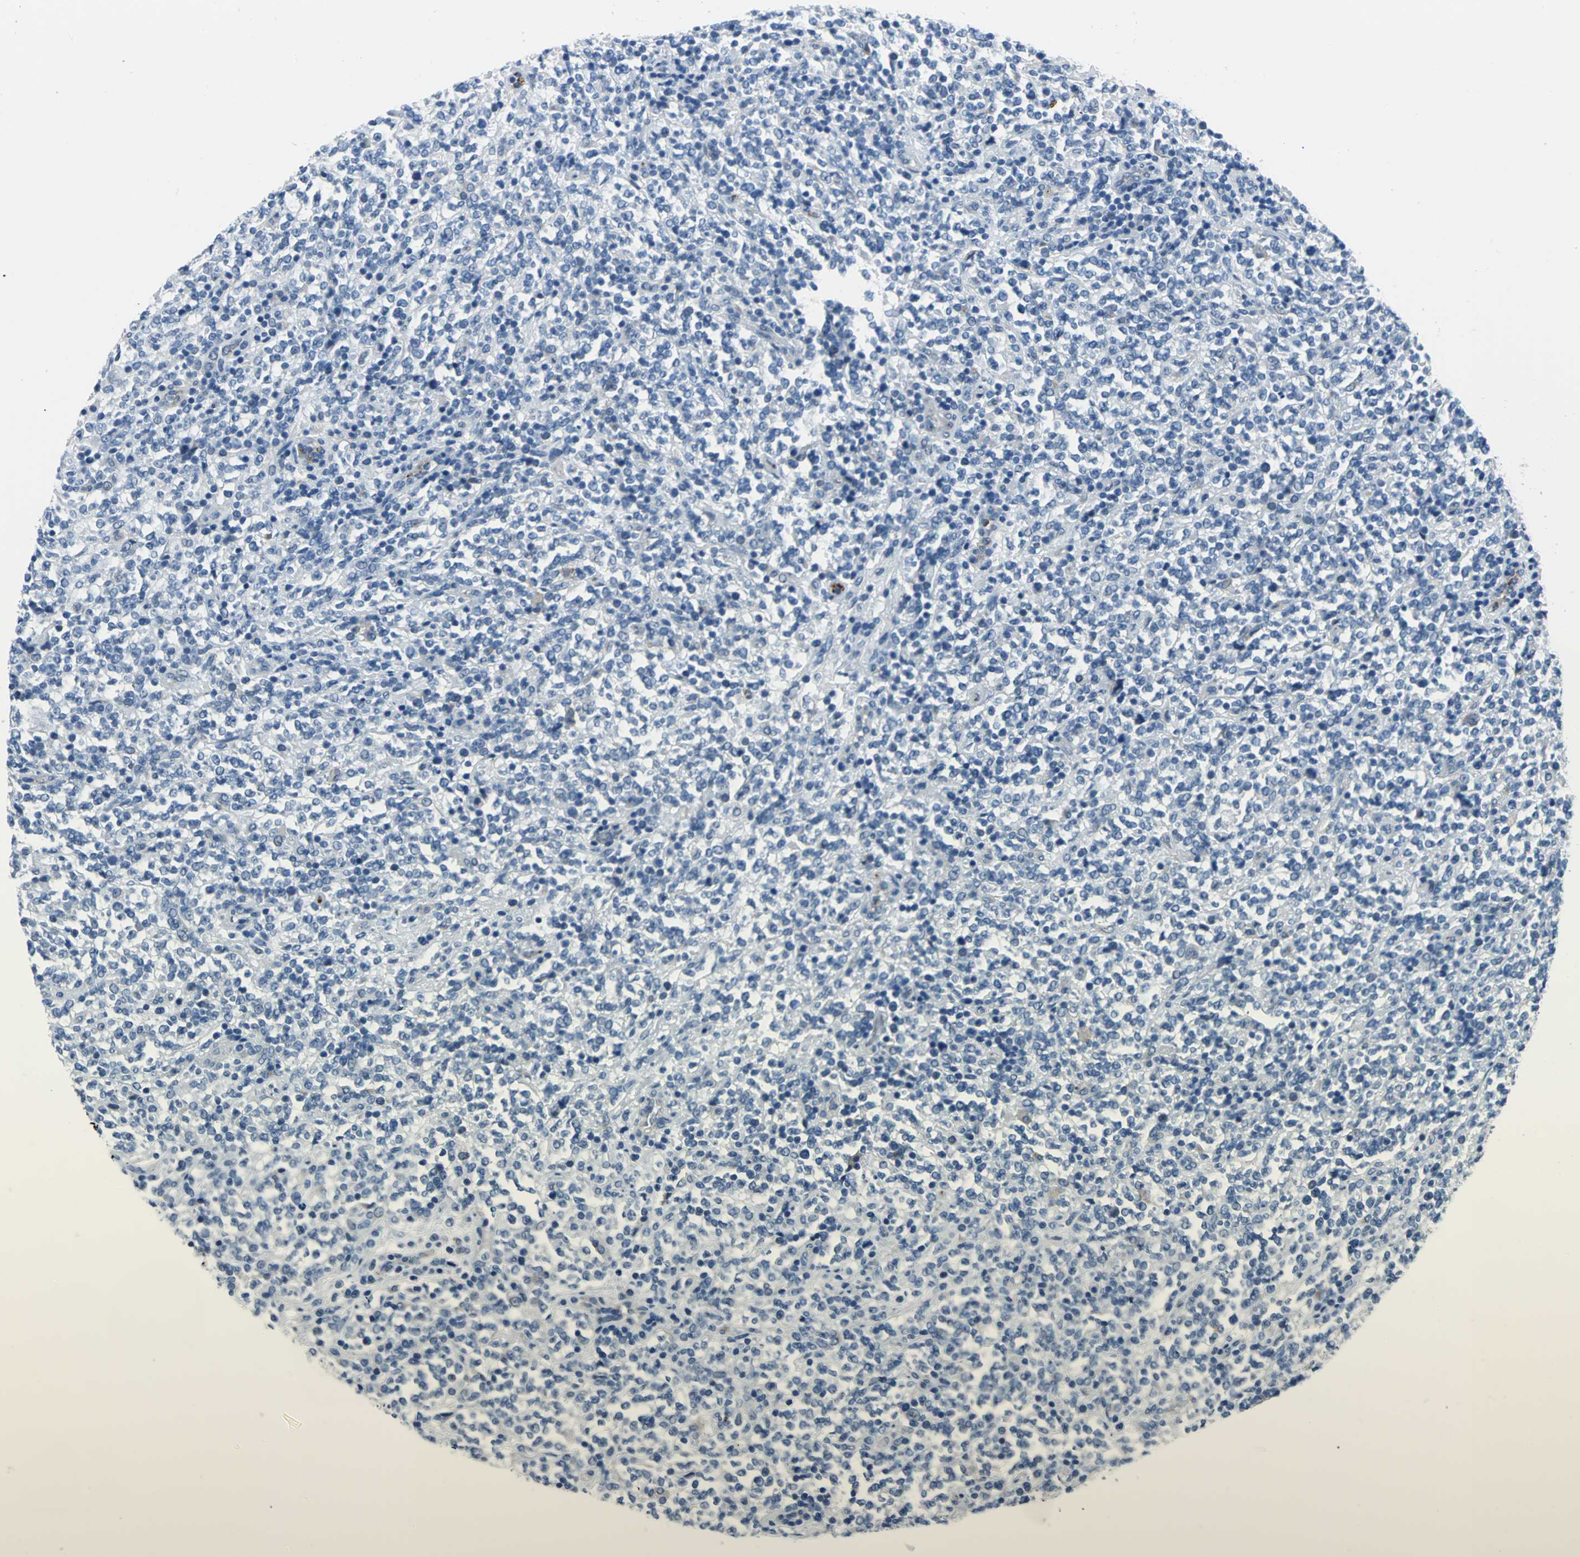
{"staining": {"intensity": "negative", "quantity": "none", "location": "none"}, "tissue": "lymphoma", "cell_type": "Tumor cells", "image_type": "cancer", "snomed": [{"axis": "morphology", "description": "Malignant lymphoma, non-Hodgkin's type, High grade"}, {"axis": "topography", "description": "Soft tissue"}], "caption": "Immunohistochemistry of lymphoma demonstrates no positivity in tumor cells.", "gene": "SELP", "patient": {"sex": "male", "age": 18}}